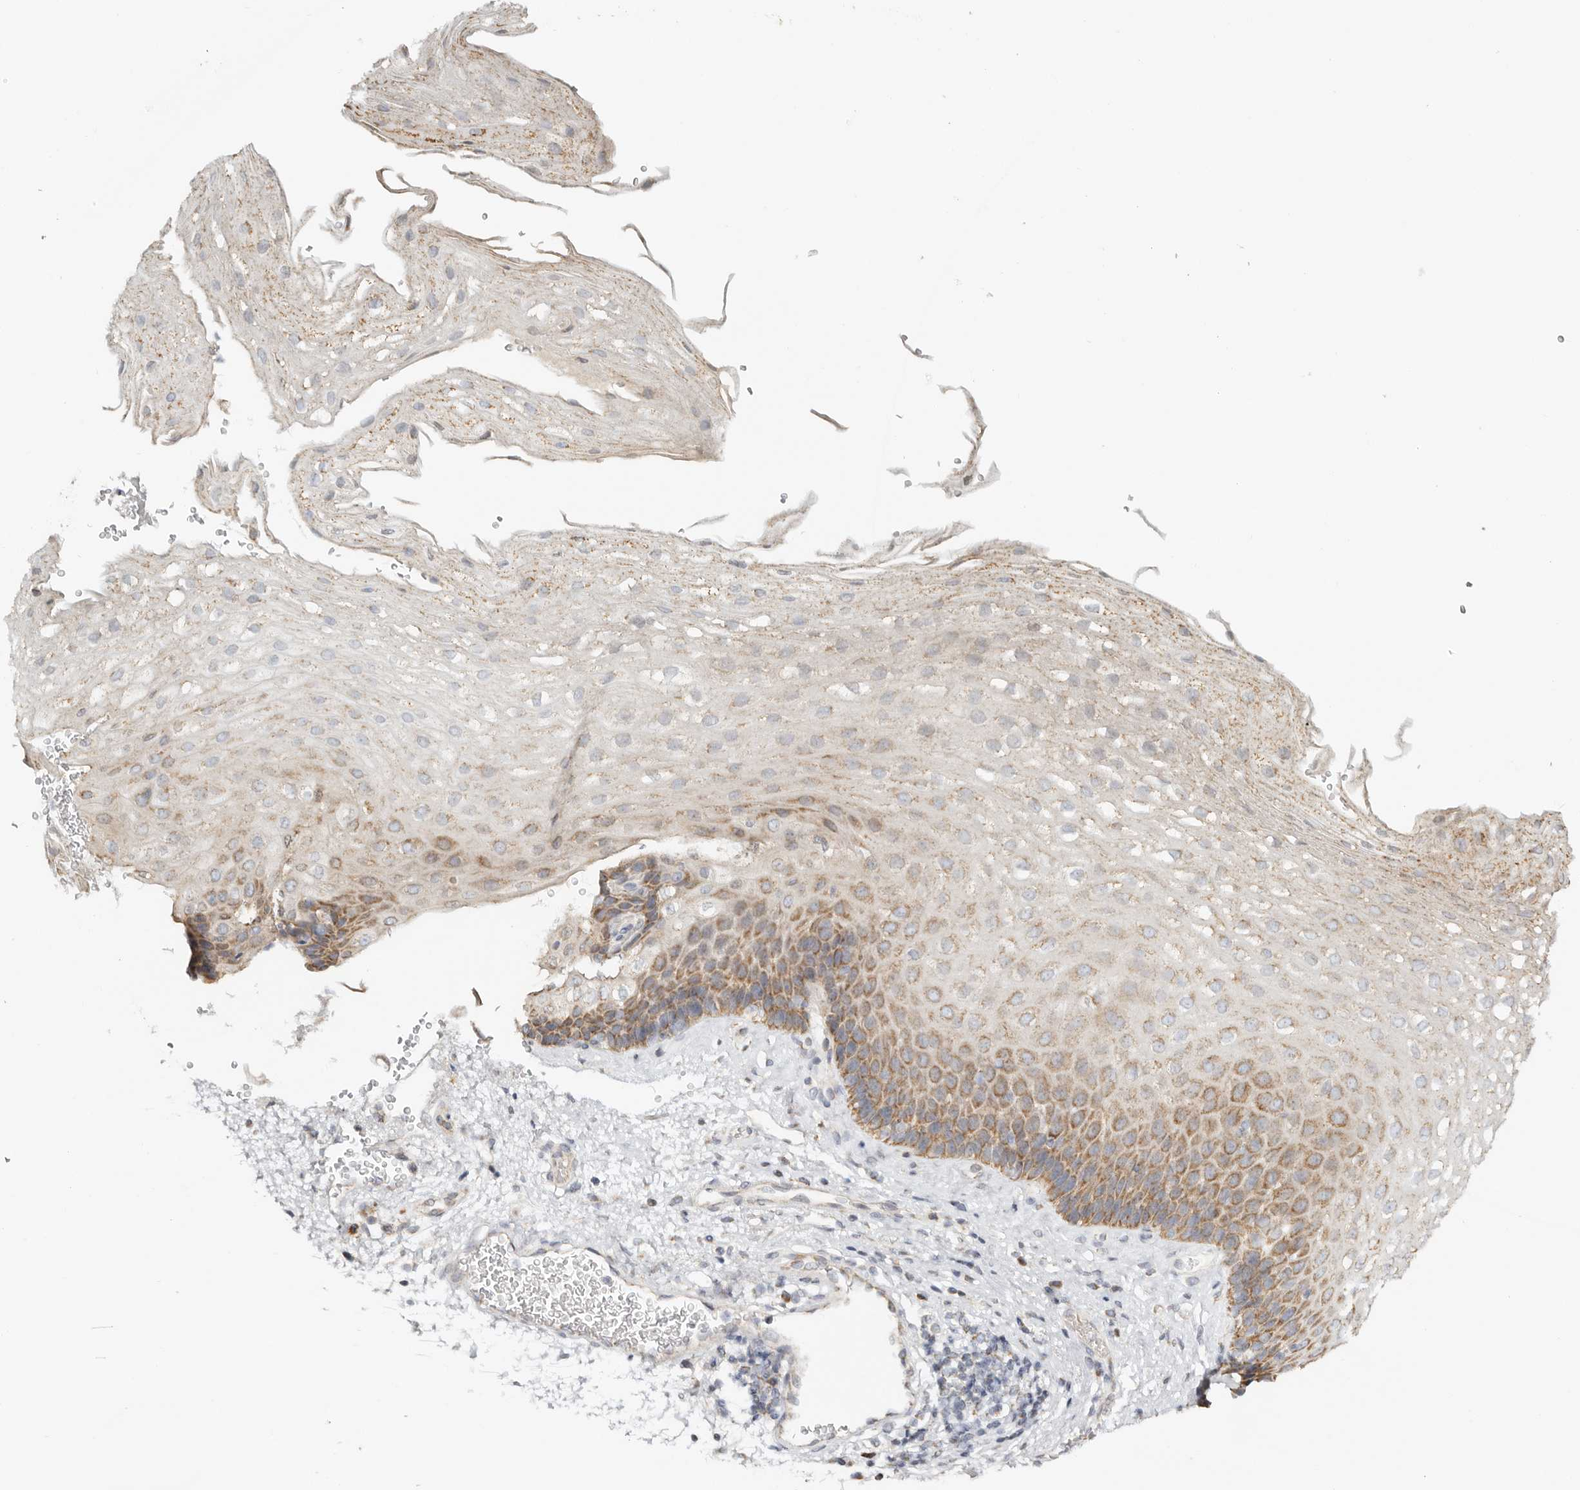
{"staining": {"intensity": "moderate", "quantity": "25%-75%", "location": "cytoplasmic/membranous"}, "tissue": "esophagus", "cell_type": "Squamous epithelial cells", "image_type": "normal", "snomed": [{"axis": "morphology", "description": "Normal tissue, NOS"}, {"axis": "topography", "description": "Esophagus"}], "caption": "A high-resolution photomicrograph shows IHC staining of unremarkable esophagus, which shows moderate cytoplasmic/membranous staining in about 25%-75% of squamous epithelial cells.", "gene": "KDF1", "patient": {"sex": "female", "age": 66}}